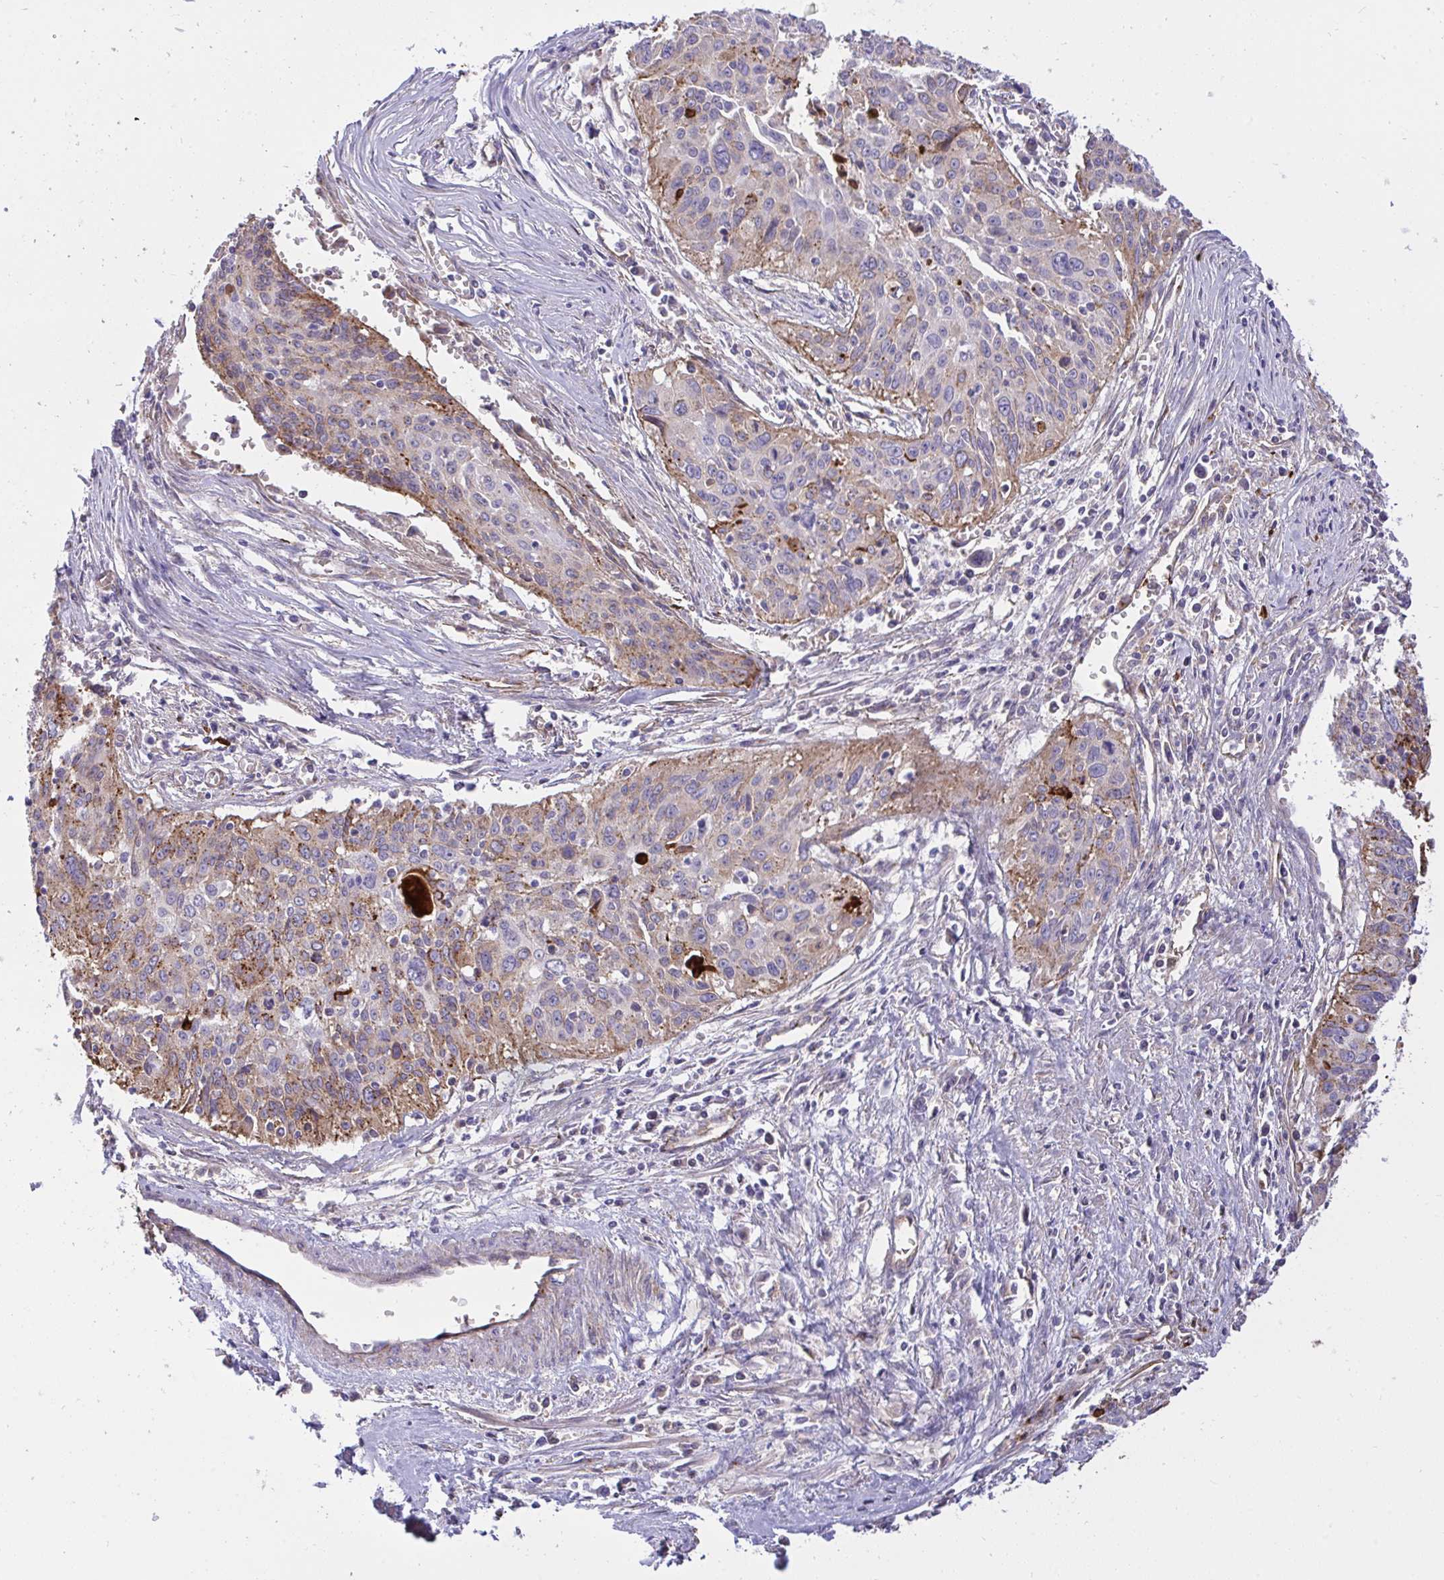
{"staining": {"intensity": "moderate", "quantity": "<25%", "location": "cytoplasmic/membranous"}, "tissue": "cervical cancer", "cell_type": "Tumor cells", "image_type": "cancer", "snomed": [{"axis": "morphology", "description": "Squamous cell carcinoma, NOS"}, {"axis": "topography", "description": "Cervix"}], "caption": "About <25% of tumor cells in cervical cancer (squamous cell carcinoma) exhibit moderate cytoplasmic/membranous protein positivity as visualized by brown immunohistochemical staining.", "gene": "F2", "patient": {"sex": "female", "age": 55}}